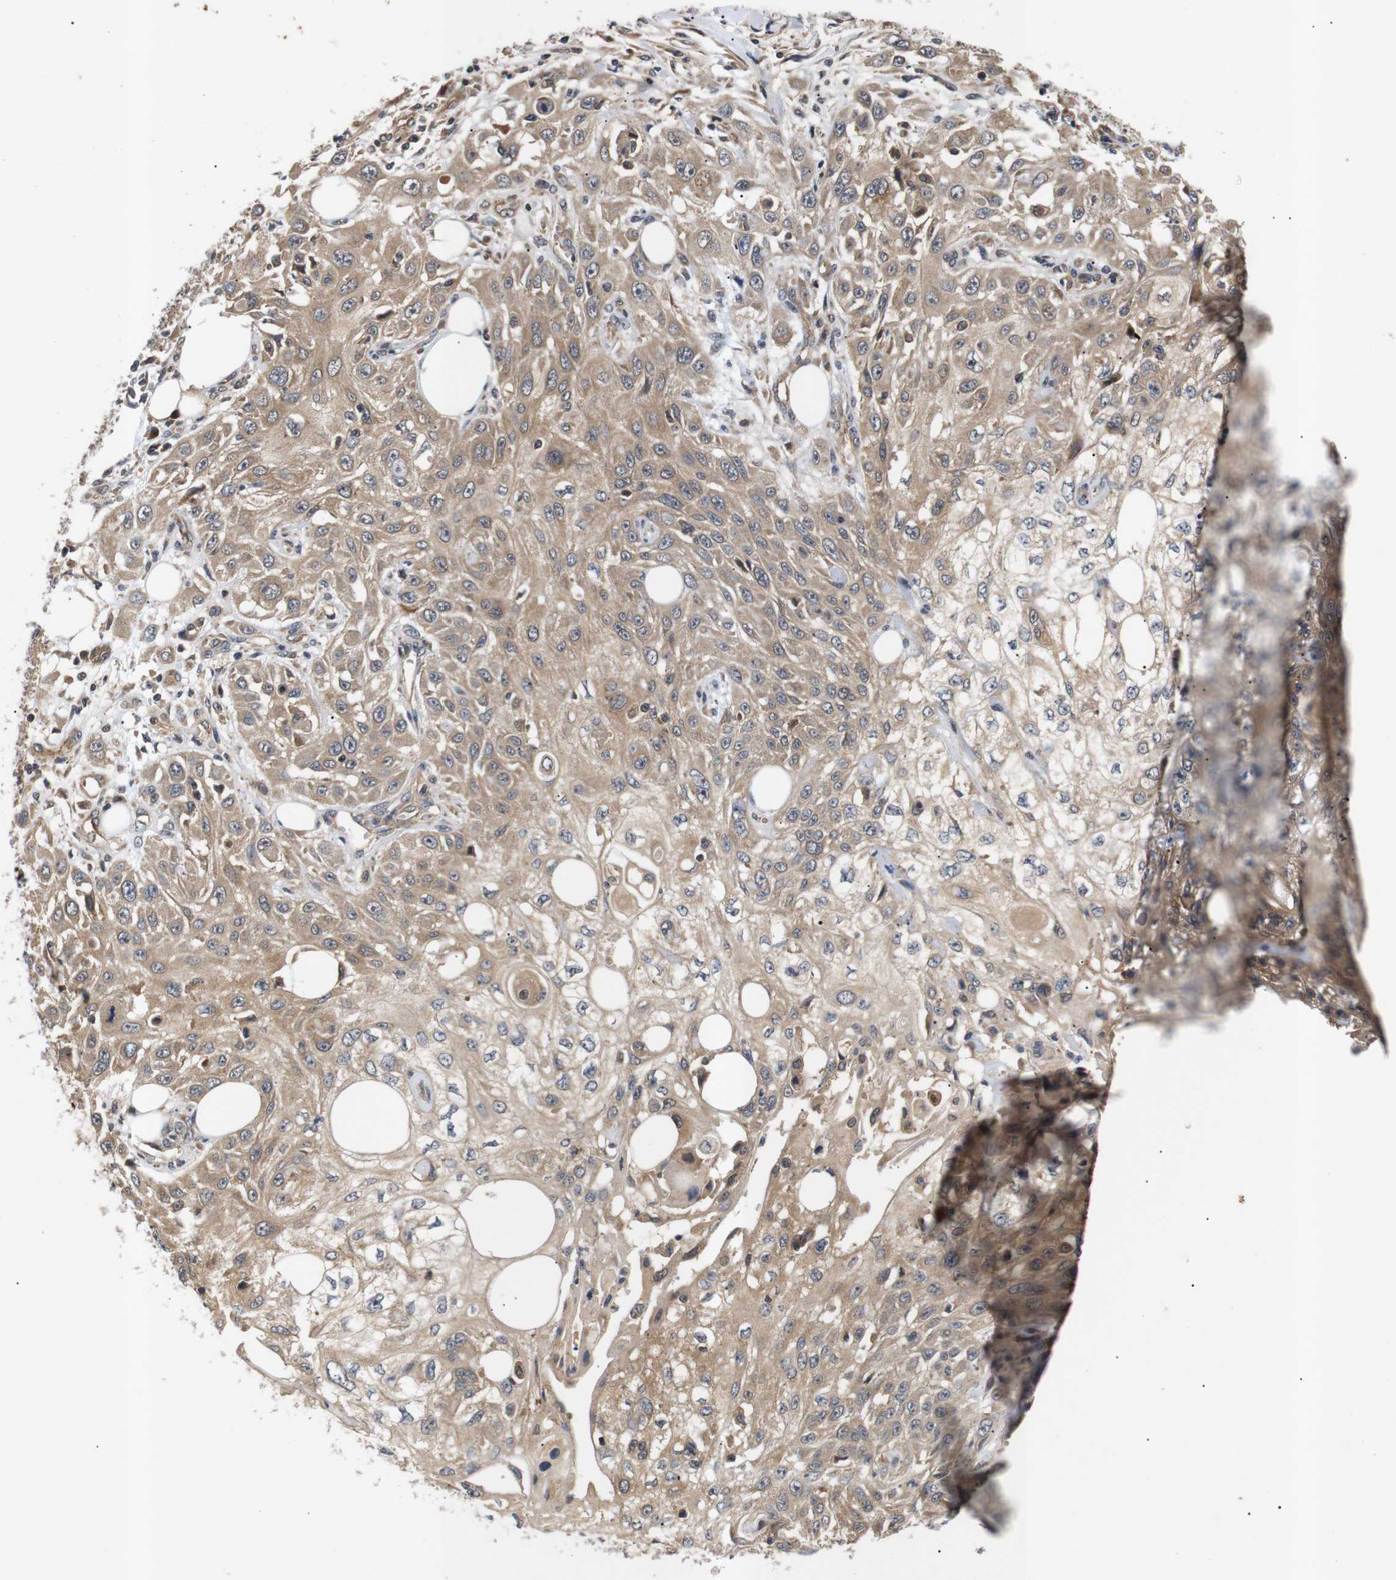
{"staining": {"intensity": "moderate", "quantity": ">75%", "location": "cytoplasmic/membranous"}, "tissue": "skin cancer", "cell_type": "Tumor cells", "image_type": "cancer", "snomed": [{"axis": "morphology", "description": "Squamous cell carcinoma, NOS"}, {"axis": "topography", "description": "Skin"}], "caption": "Skin squamous cell carcinoma stained with immunohistochemistry (IHC) demonstrates moderate cytoplasmic/membranous positivity in about >75% of tumor cells. The protein of interest is stained brown, and the nuclei are stained in blue (DAB (3,3'-diaminobenzidine) IHC with brightfield microscopy, high magnification).", "gene": "RIPK1", "patient": {"sex": "male", "age": 75}}